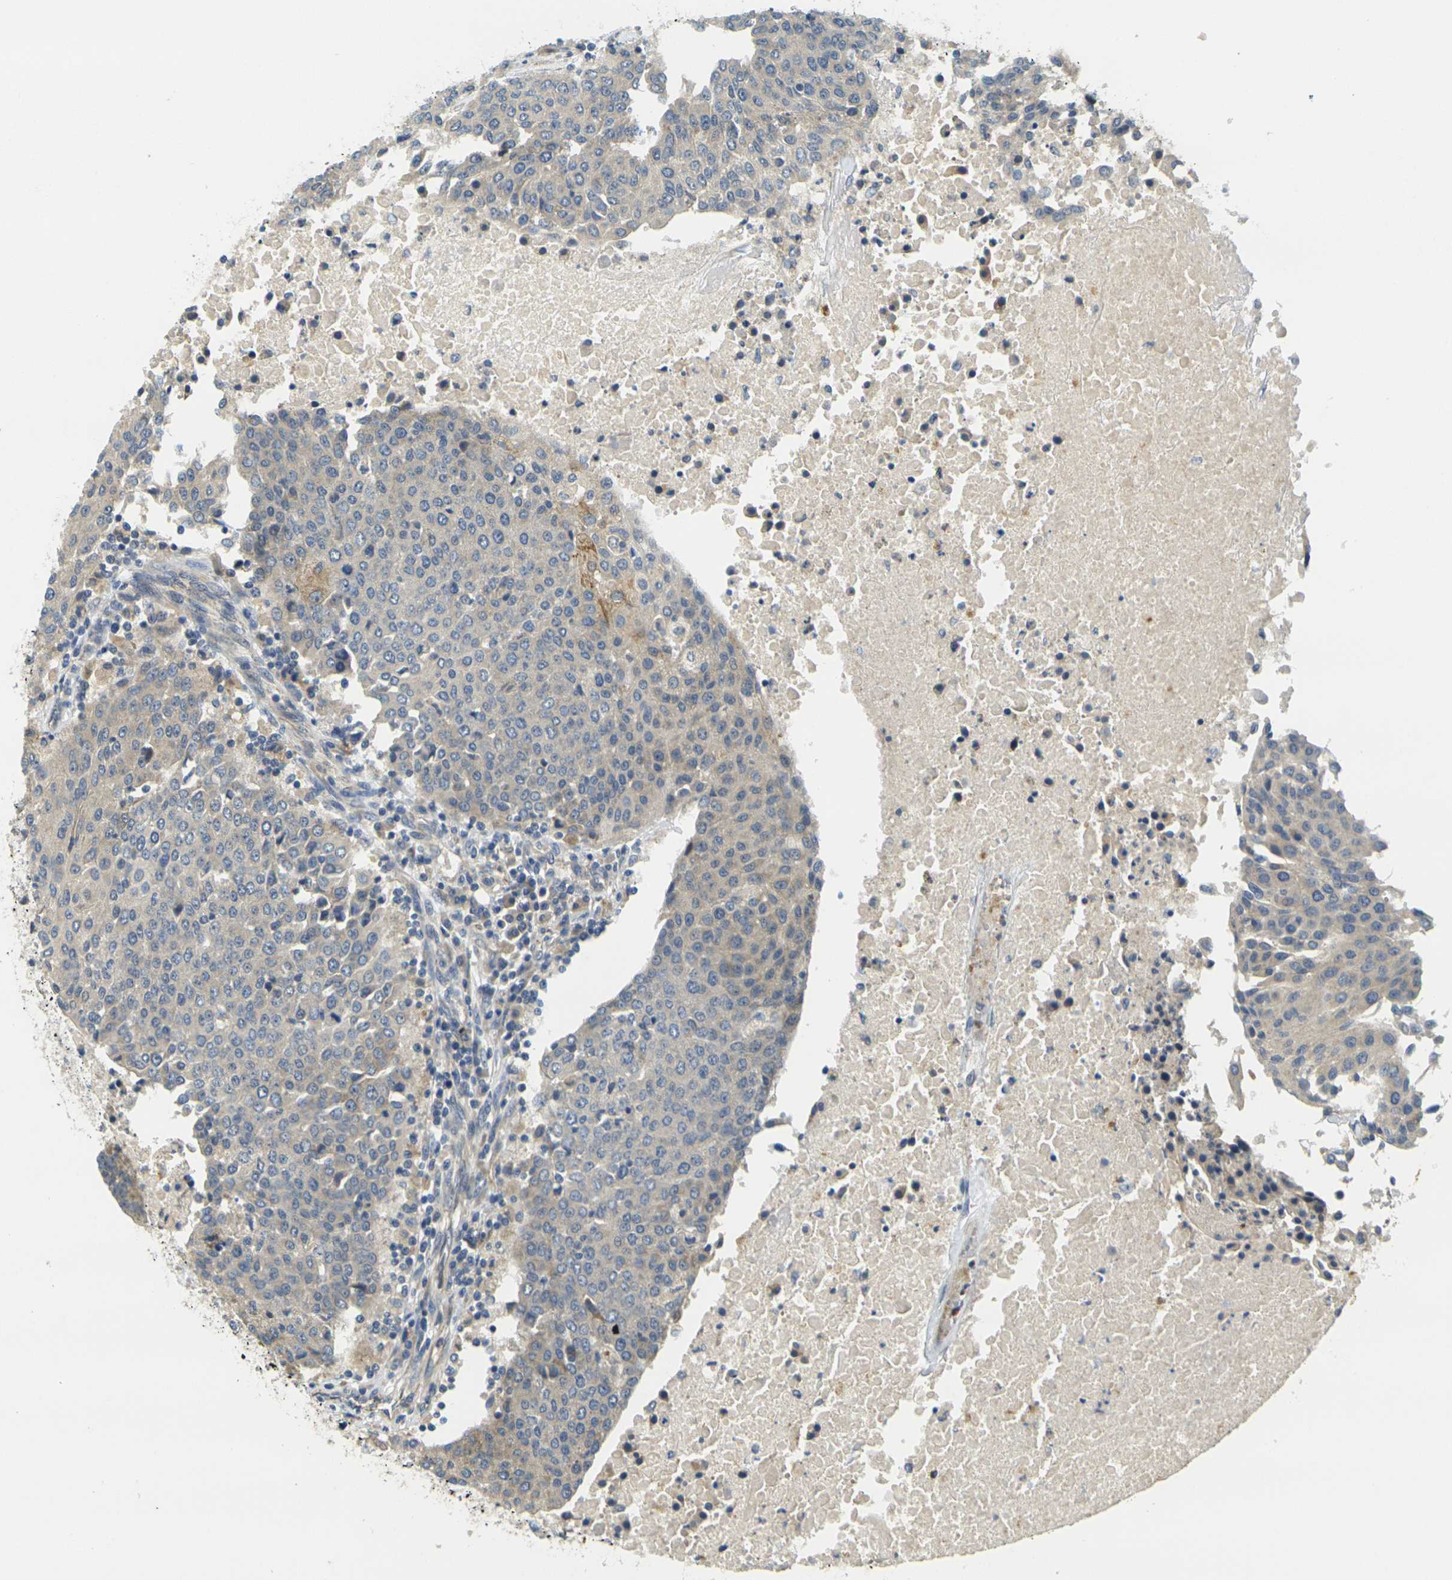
{"staining": {"intensity": "weak", "quantity": "25%-75%", "location": "cytoplasmic/membranous"}, "tissue": "urothelial cancer", "cell_type": "Tumor cells", "image_type": "cancer", "snomed": [{"axis": "morphology", "description": "Urothelial carcinoma, High grade"}, {"axis": "topography", "description": "Urinary bladder"}], "caption": "Human urothelial cancer stained for a protein (brown) demonstrates weak cytoplasmic/membranous positive expression in about 25%-75% of tumor cells.", "gene": "MINAR2", "patient": {"sex": "female", "age": 85}}